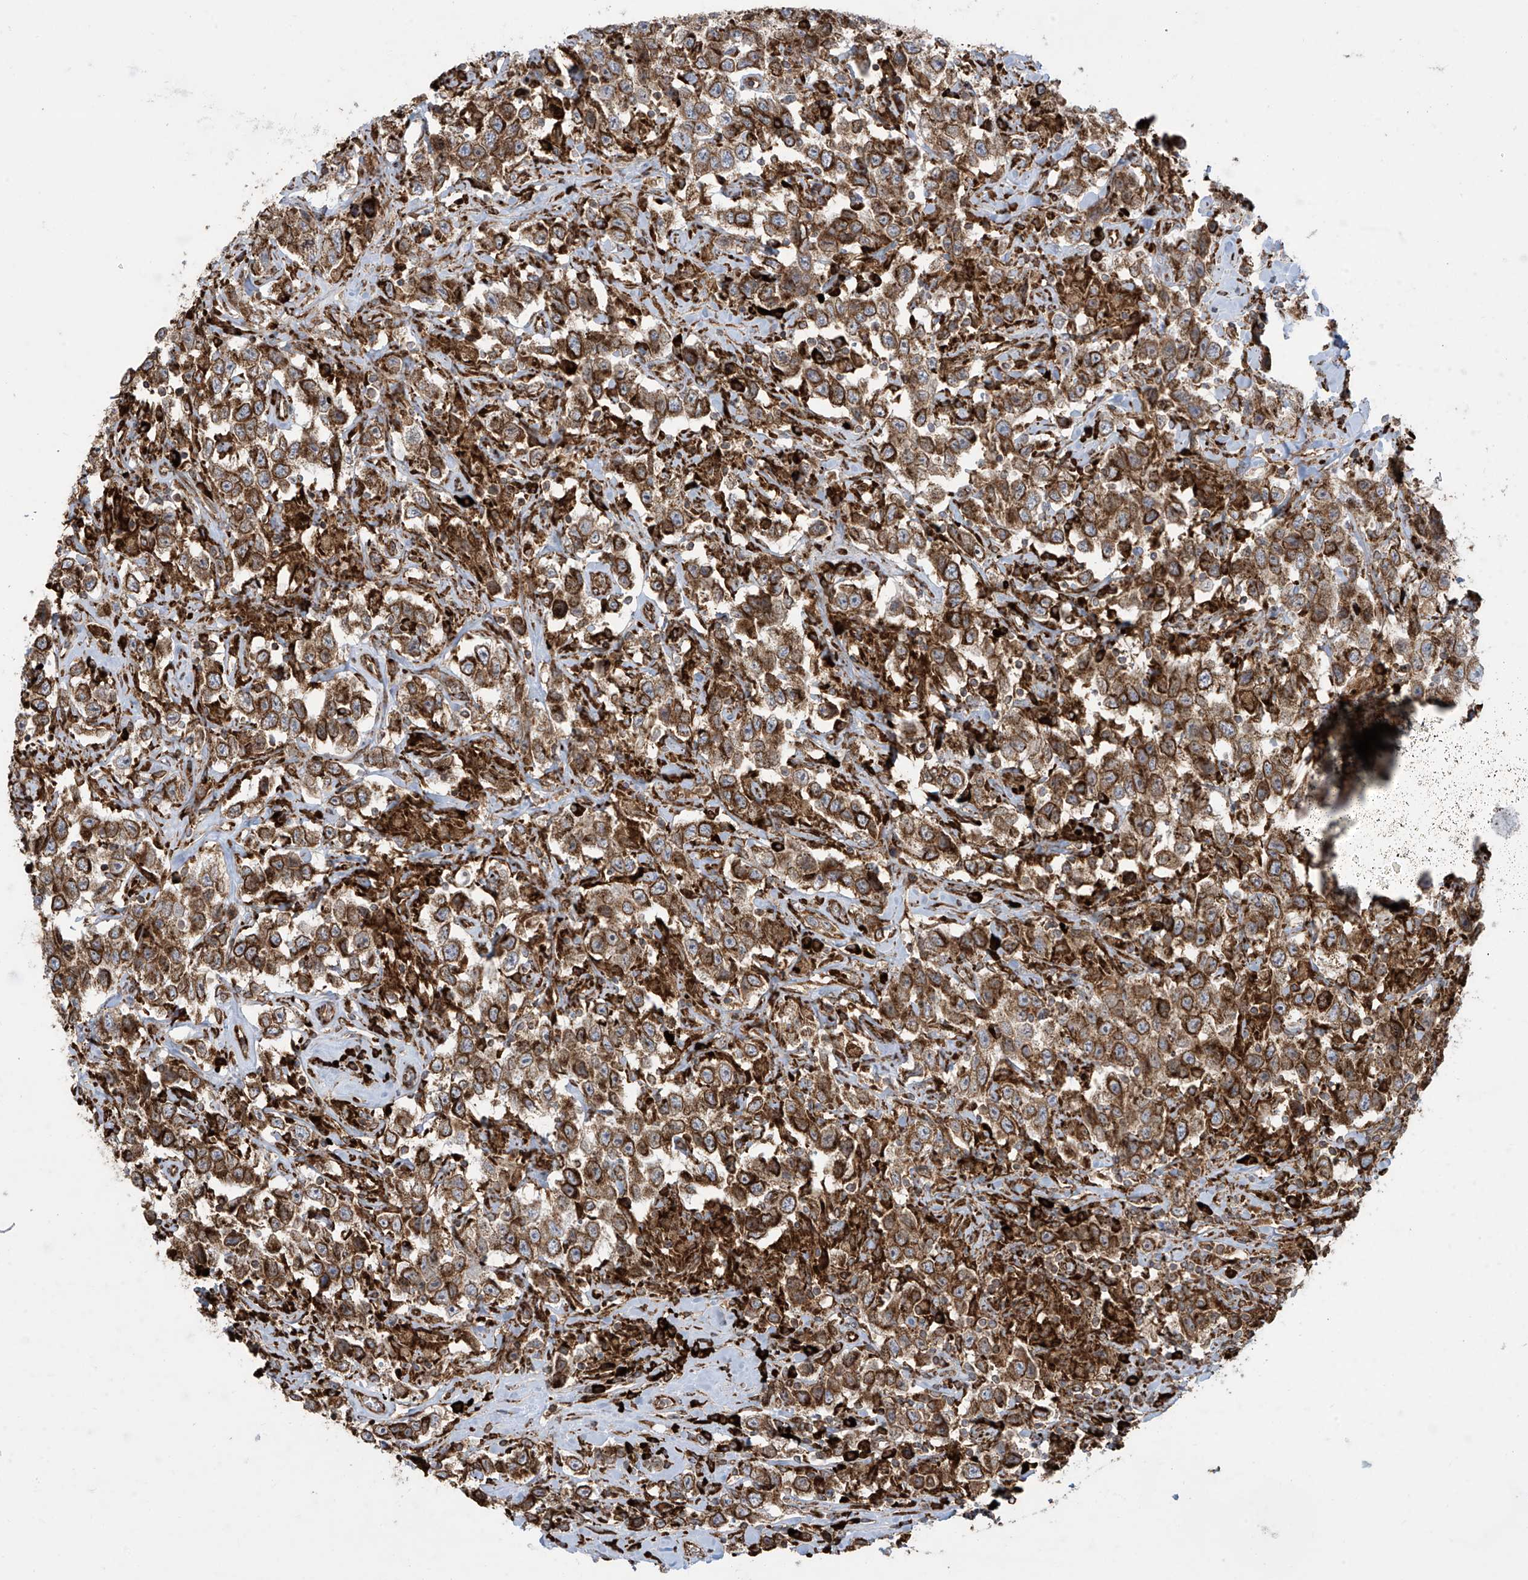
{"staining": {"intensity": "strong", "quantity": ">75%", "location": "cytoplasmic/membranous"}, "tissue": "testis cancer", "cell_type": "Tumor cells", "image_type": "cancer", "snomed": [{"axis": "morphology", "description": "Seminoma, NOS"}, {"axis": "topography", "description": "Testis"}], "caption": "Testis cancer (seminoma) stained with a protein marker shows strong staining in tumor cells.", "gene": "MX1", "patient": {"sex": "male", "age": 41}}